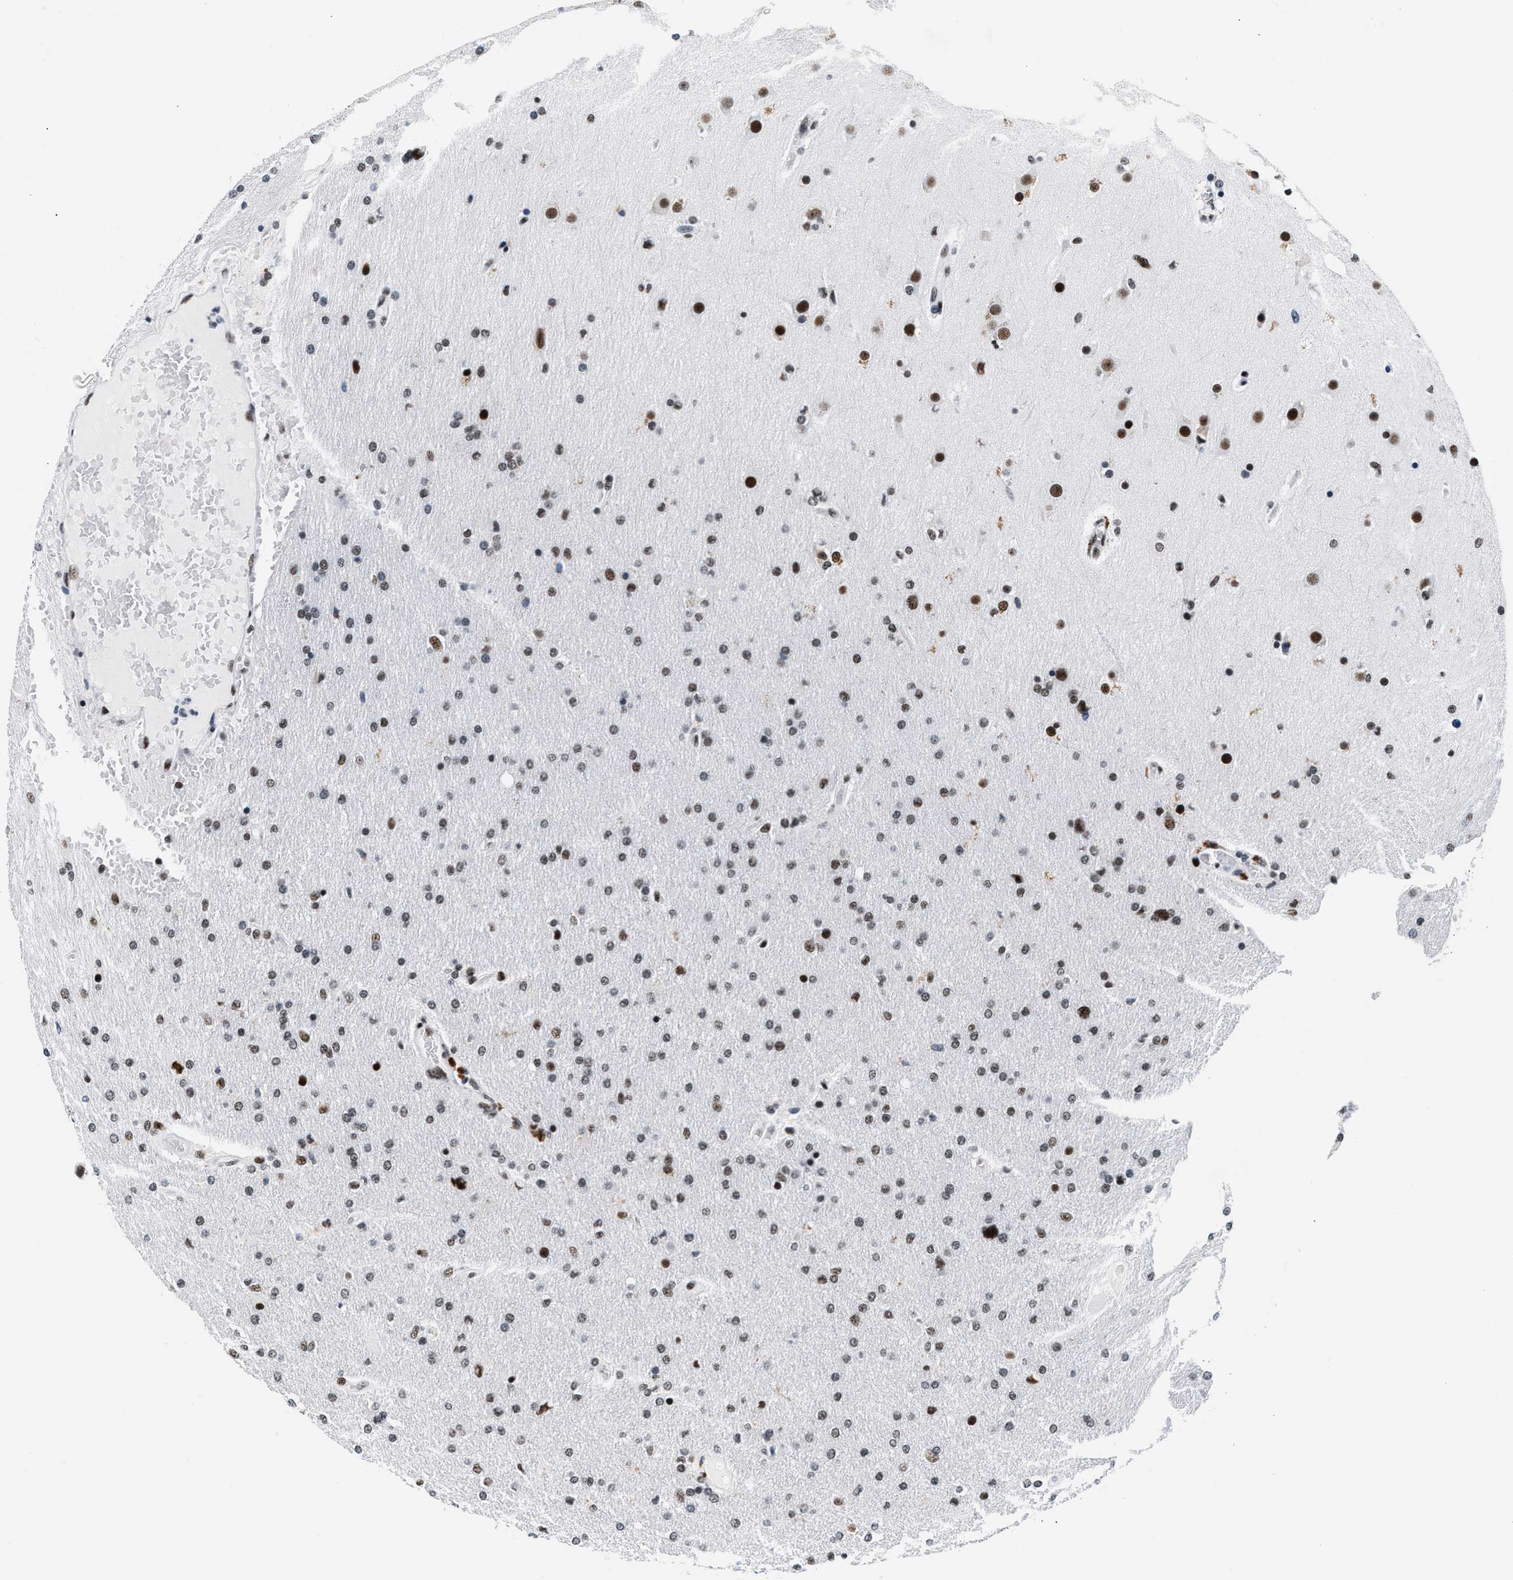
{"staining": {"intensity": "moderate", "quantity": "25%-75%", "location": "nuclear"}, "tissue": "glioma", "cell_type": "Tumor cells", "image_type": "cancer", "snomed": [{"axis": "morphology", "description": "Glioma, malignant, High grade"}, {"axis": "topography", "description": "Cerebral cortex"}], "caption": "Moderate nuclear protein positivity is identified in approximately 25%-75% of tumor cells in glioma.", "gene": "RAD50", "patient": {"sex": "female", "age": 36}}